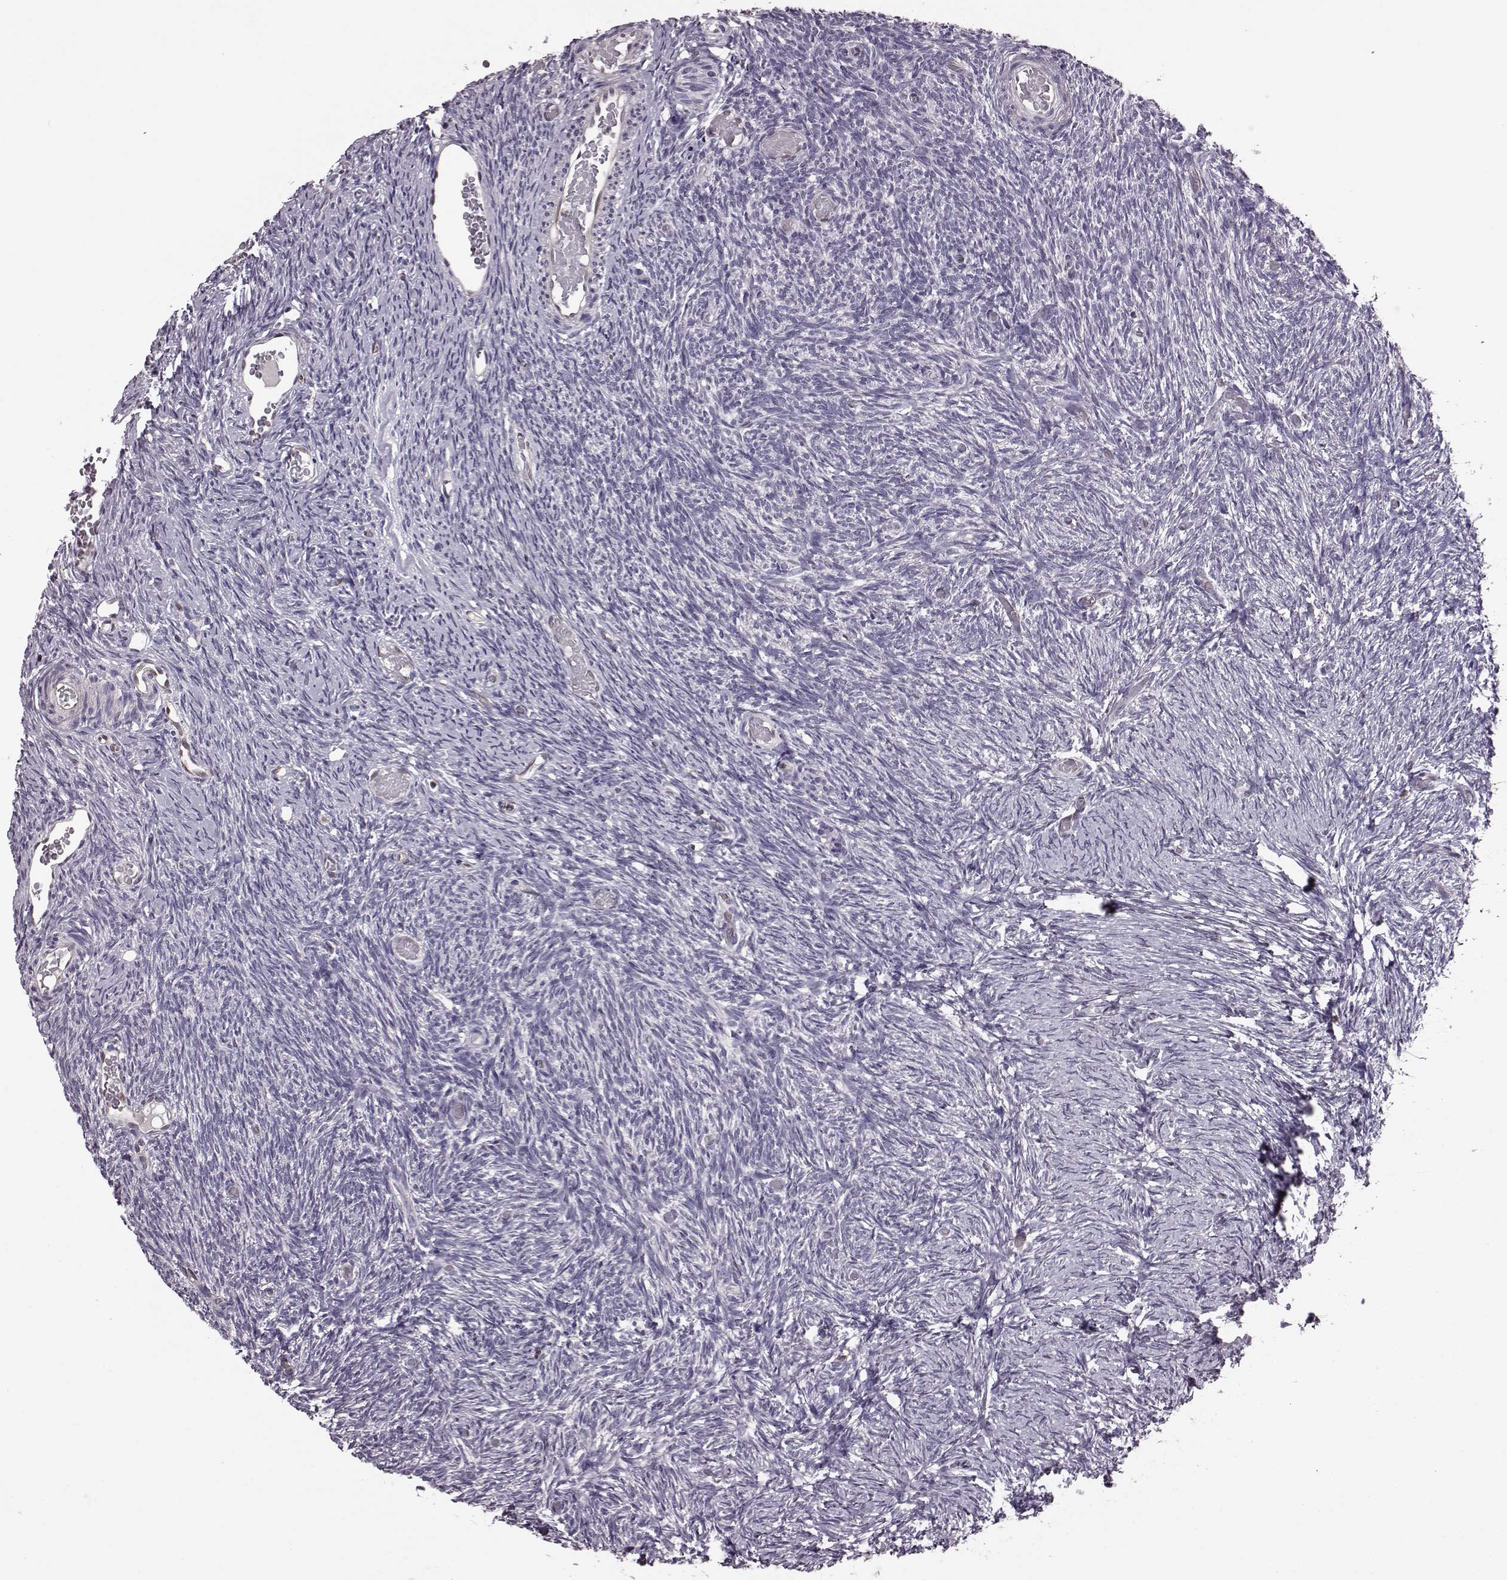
{"staining": {"intensity": "negative", "quantity": "none", "location": "none"}, "tissue": "ovary", "cell_type": "Ovarian stroma cells", "image_type": "normal", "snomed": [{"axis": "morphology", "description": "Normal tissue, NOS"}, {"axis": "topography", "description": "Ovary"}], "caption": "Immunohistochemical staining of unremarkable ovary shows no significant staining in ovarian stroma cells.", "gene": "CDC42SE1", "patient": {"sex": "female", "age": 39}}